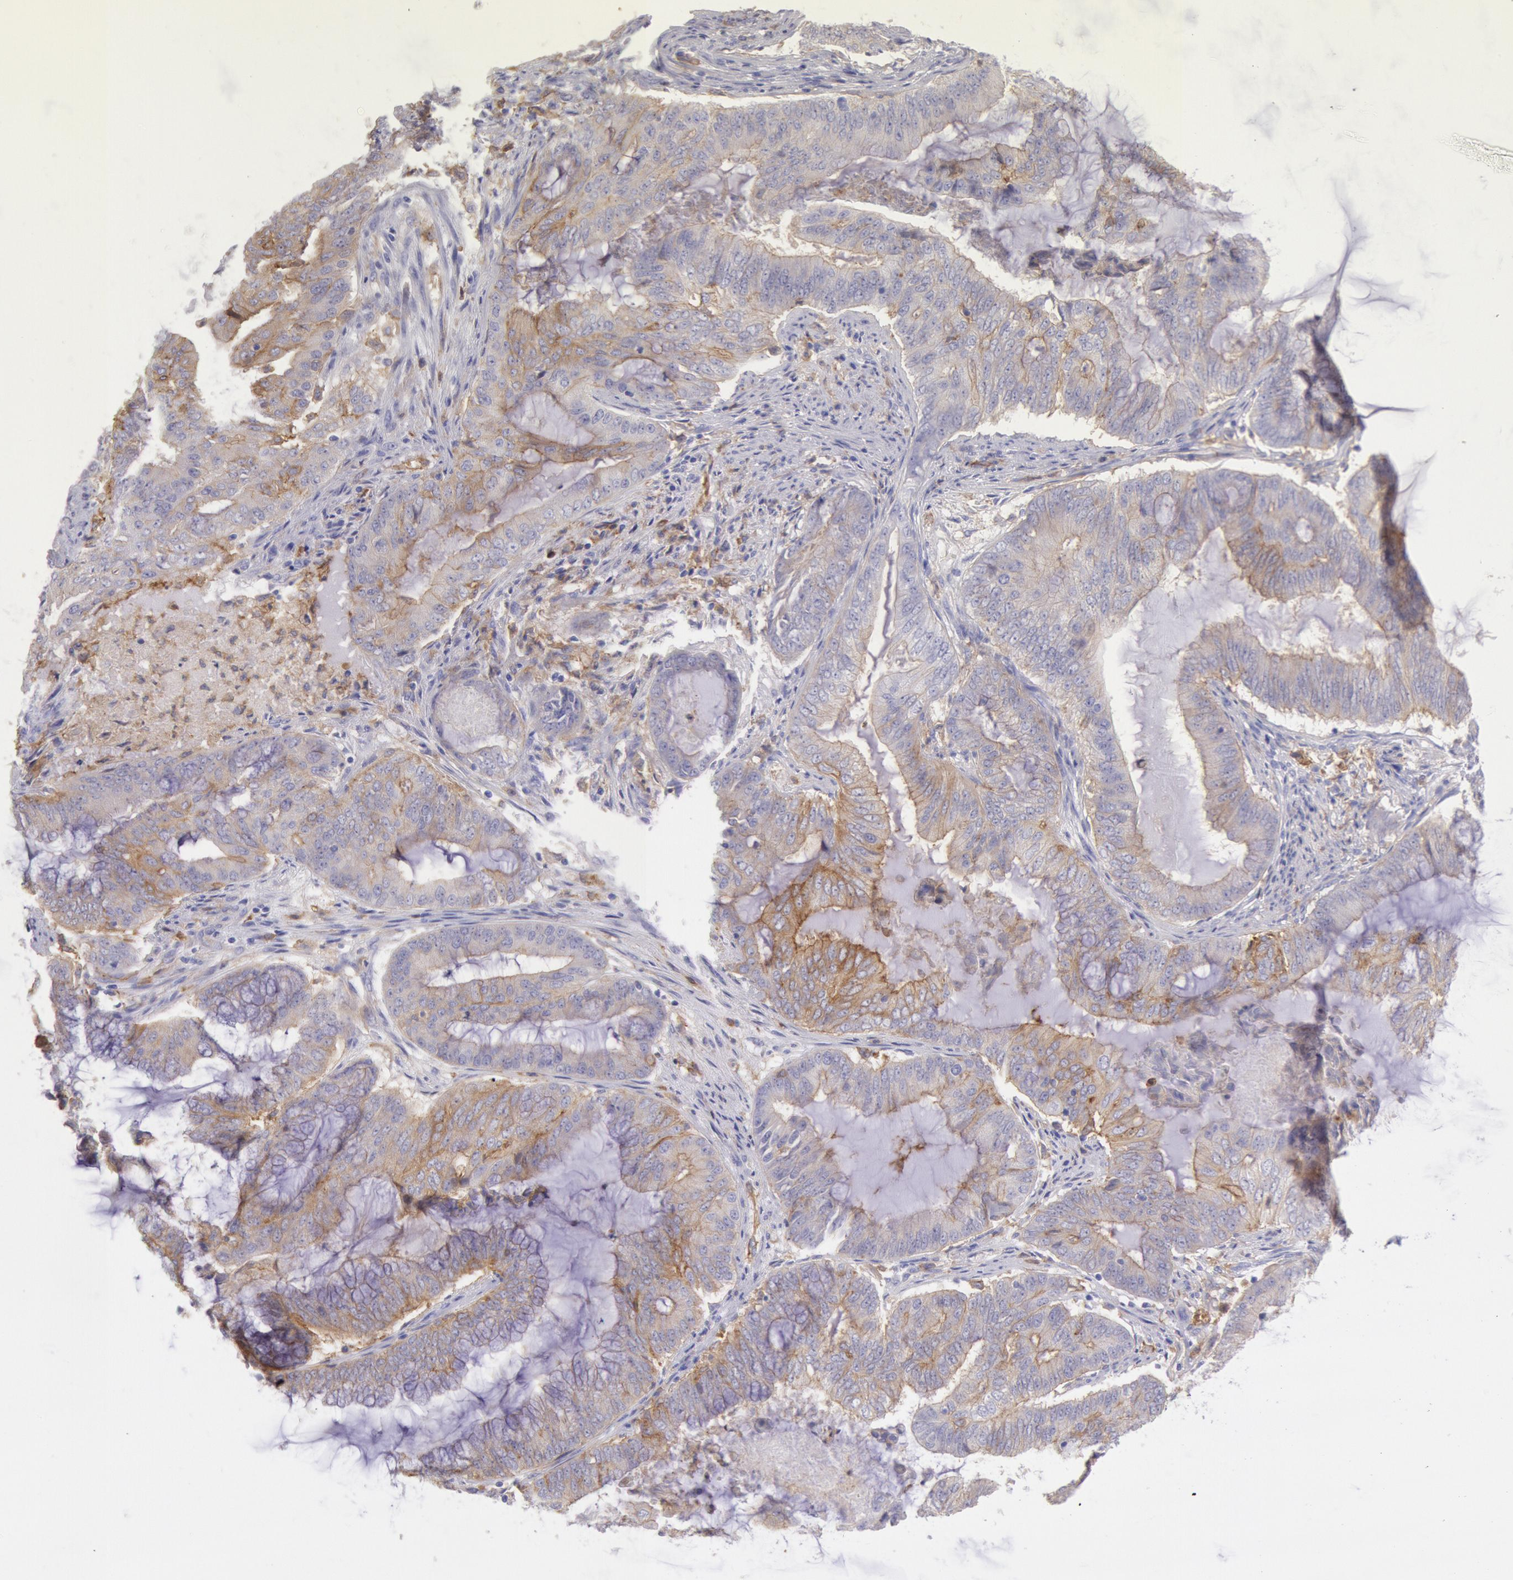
{"staining": {"intensity": "weak", "quantity": "25%-75%", "location": "cytoplasmic/membranous"}, "tissue": "endometrial cancer", "cell_type": "Tumor cells", "image_type": "cancer", "snomed": [{"axis": "morphology", "description": "Adenocarcinoma, NOS"}, {"axis": "topography", "description": "Endometrium"}], "caption": "A histopathology image of human endometrial cancer stained for a protein demonstrates weak cytoplasmic/membranous brown staining in tumor cells. (brown staining indicates protein expression, while blue staining denotes nuclei).", "gene": "LYN", "patient": {"sex": "female", "age": 63}}